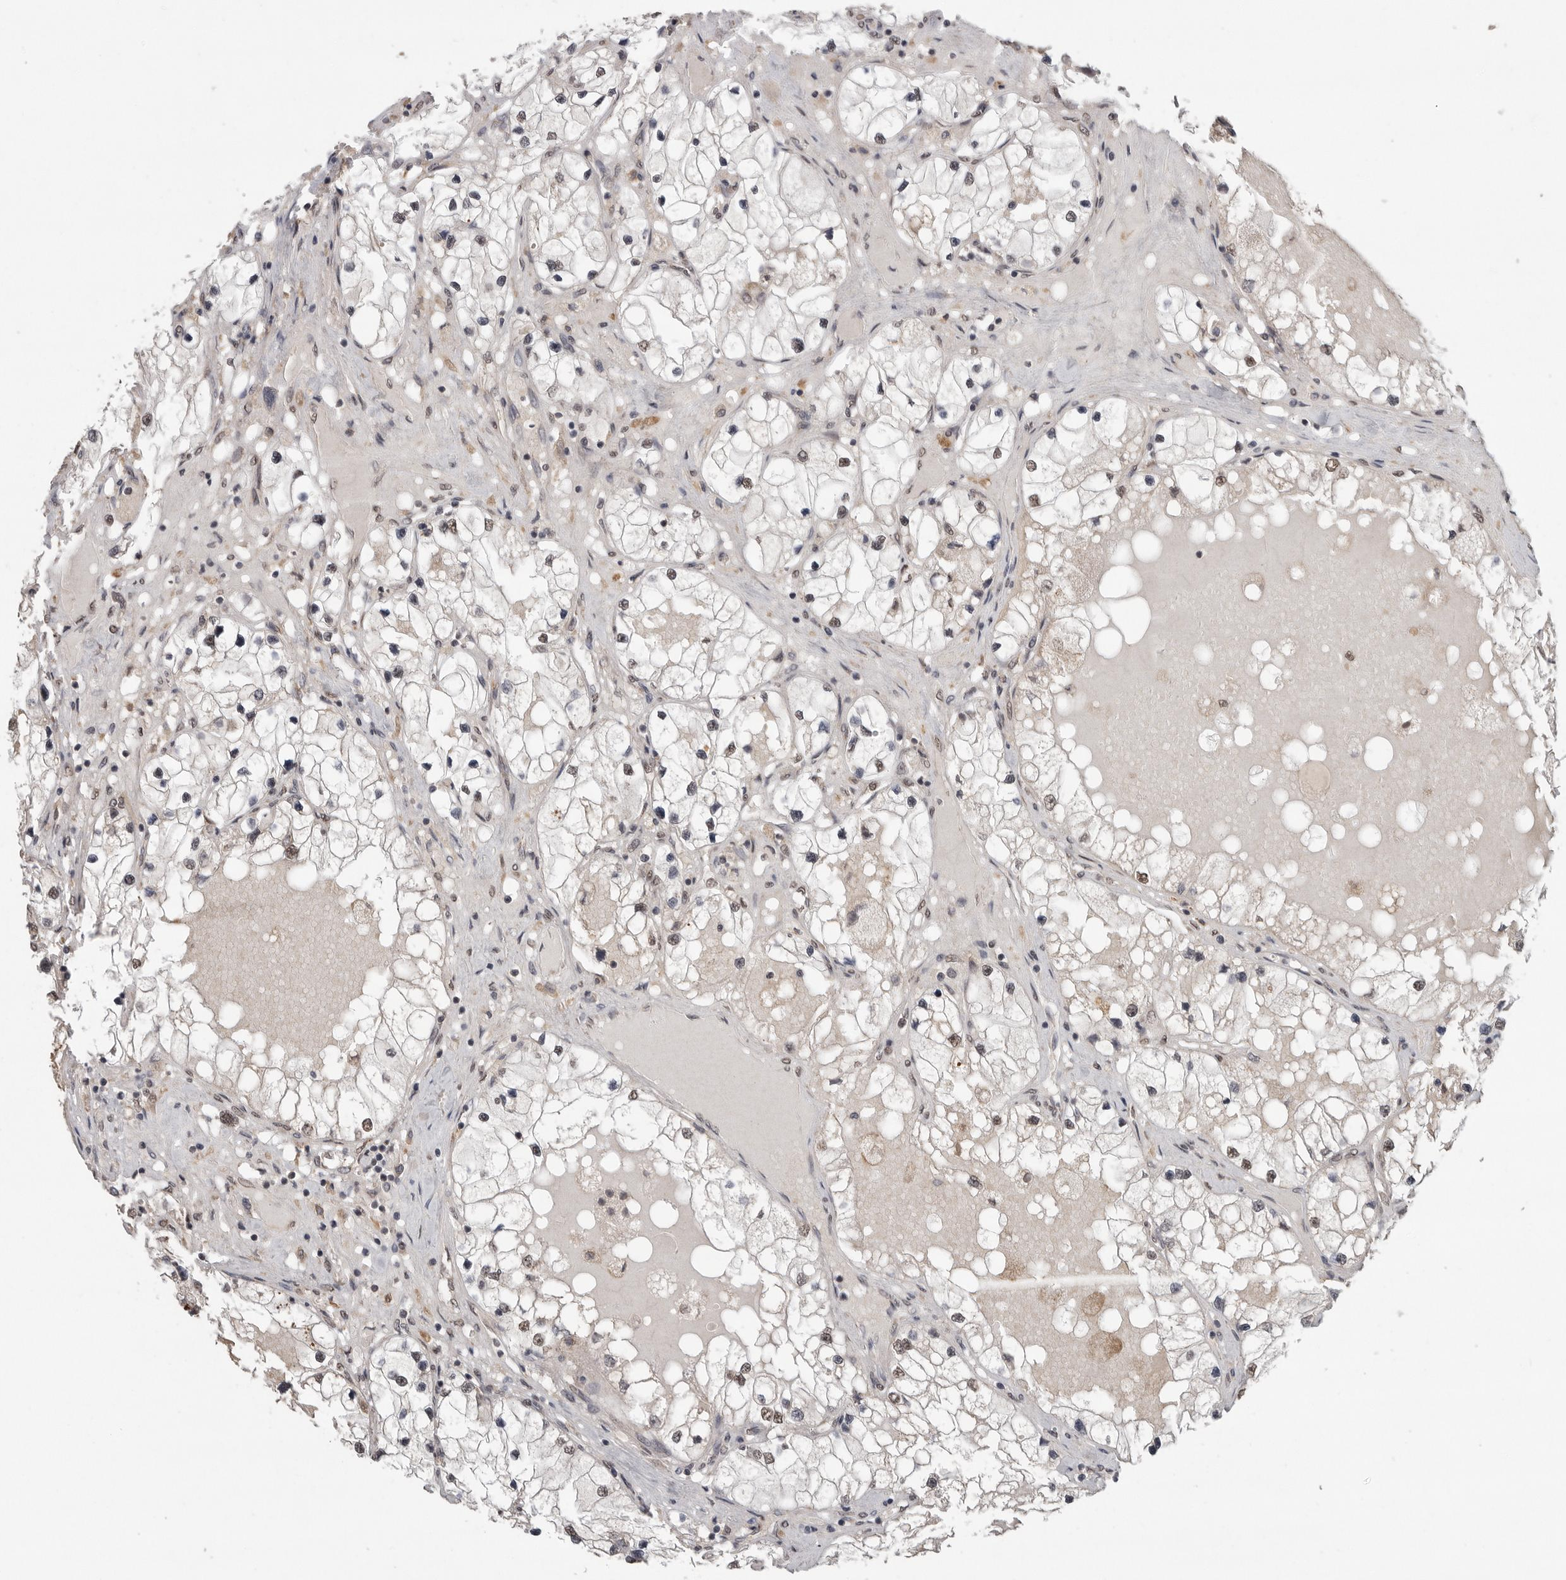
{"staining": {"intensity": "negative", "quantity": "none", "location": "none"}, "tissue": "renal cancer", "cell_type": "Tumor cells", "image_type": "cancer", "snomed": [{"axis": "morphology", "description": "Adenocarcinoma, NOS"}, {"axis": "topography", "description": "Kidney"}], "caption": "Immunohistochemistry (IHC) of renal adenocarcinoma exhibits no staining in tumor cells. (Stains: DAB (3,3'-diaminobenzidine) immunohistochemistry (IHC) with hematoxylin counter stain, Microscopy: brightfield microscopy at high magnification).", "gene": "PPP1R10", "patient": {"sex": "male", "age": 68}}